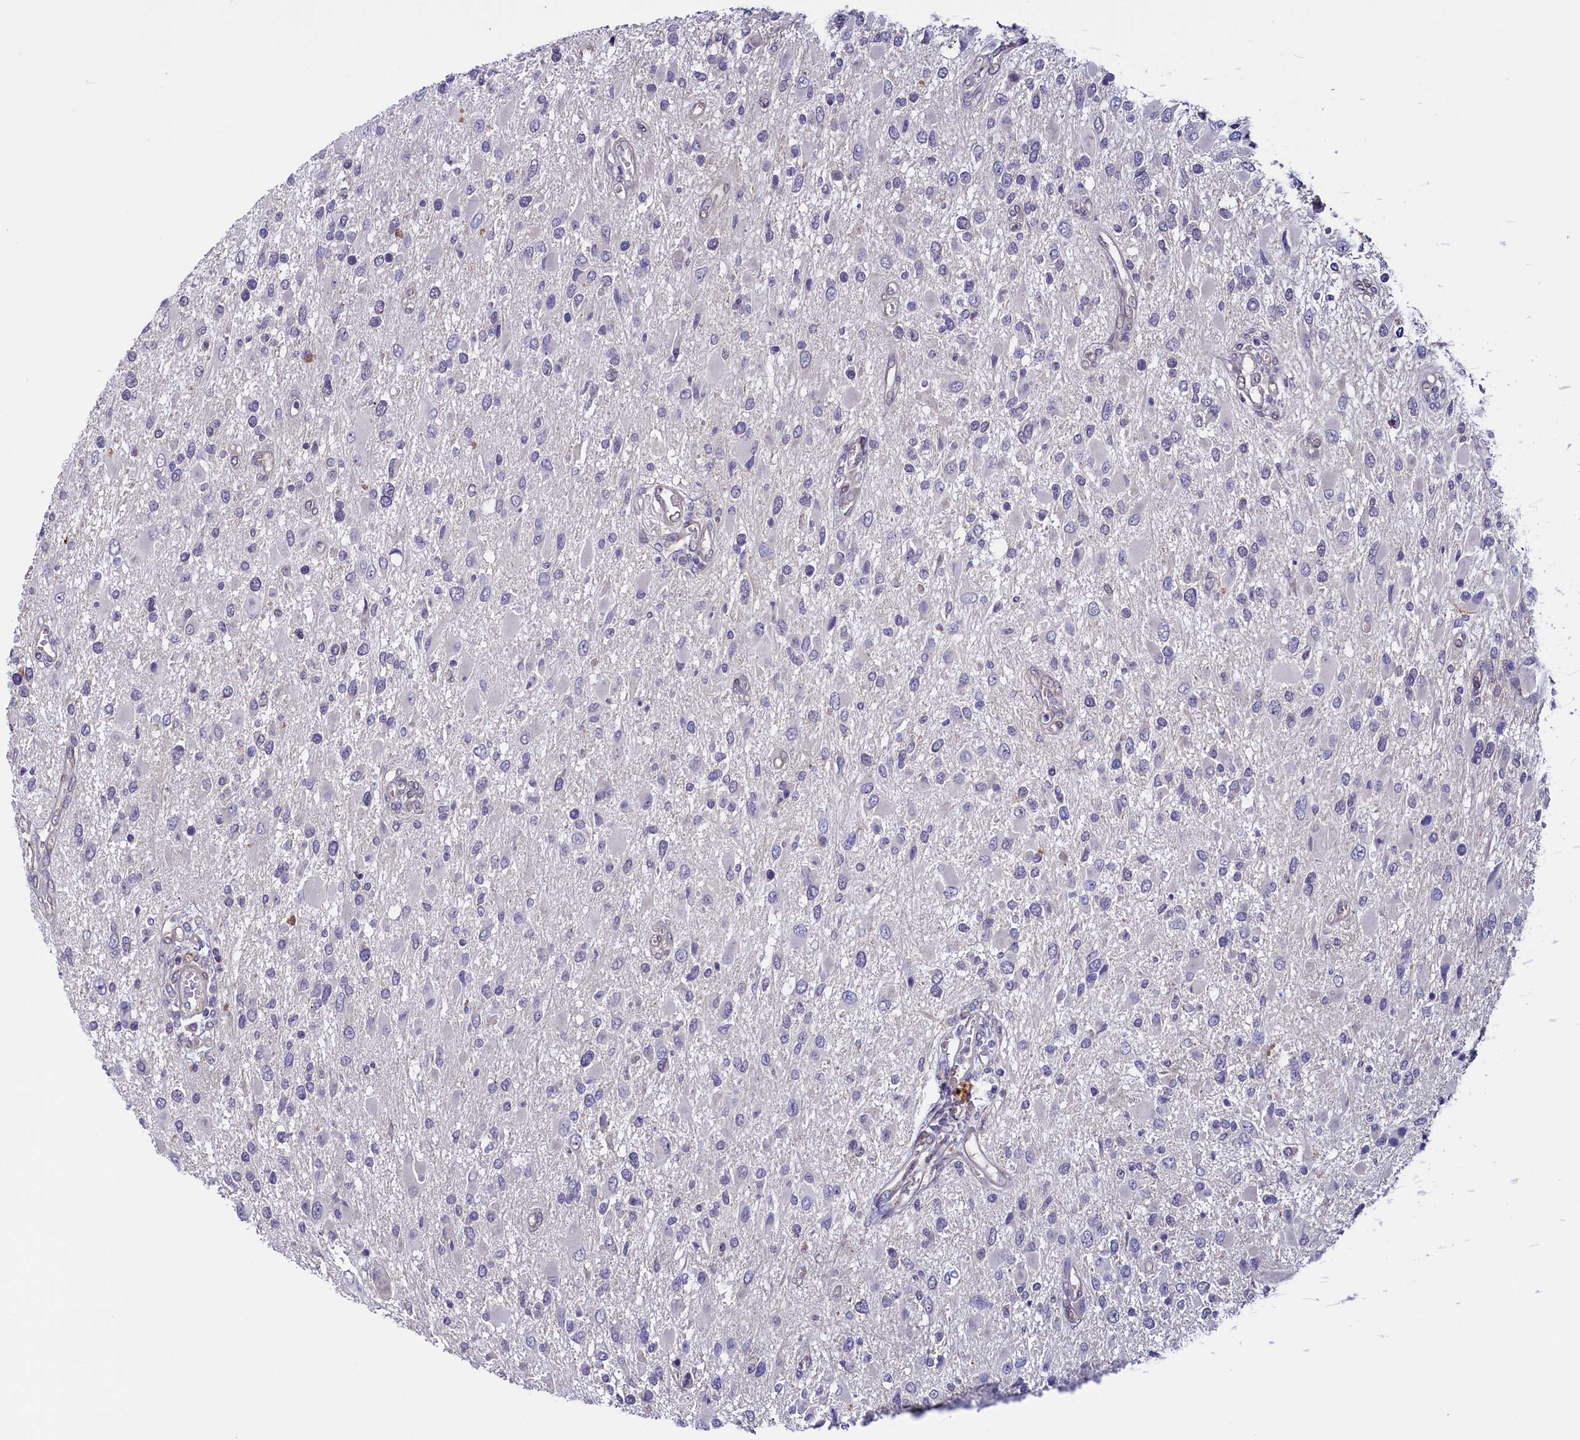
{"staining": {"intensity": "negative", "quantity": "none", "location": "none"}, "tissue": "glioma", "cell_type": "Tumor cells", "image_type": "cancer", "snomed": [{"axis": "morphology", "description": "Glioma, malignant, High grade"}, {"axis": "topography", "description": "Brain"}], "caption": "This is an immunohistochemistry (IHC) photomicrograph of human high-grade glioma (malignant). There is no expression in tumor cells.", "gene": "FLYWCH2", "patient": {"sex": "male", "age": 53}}